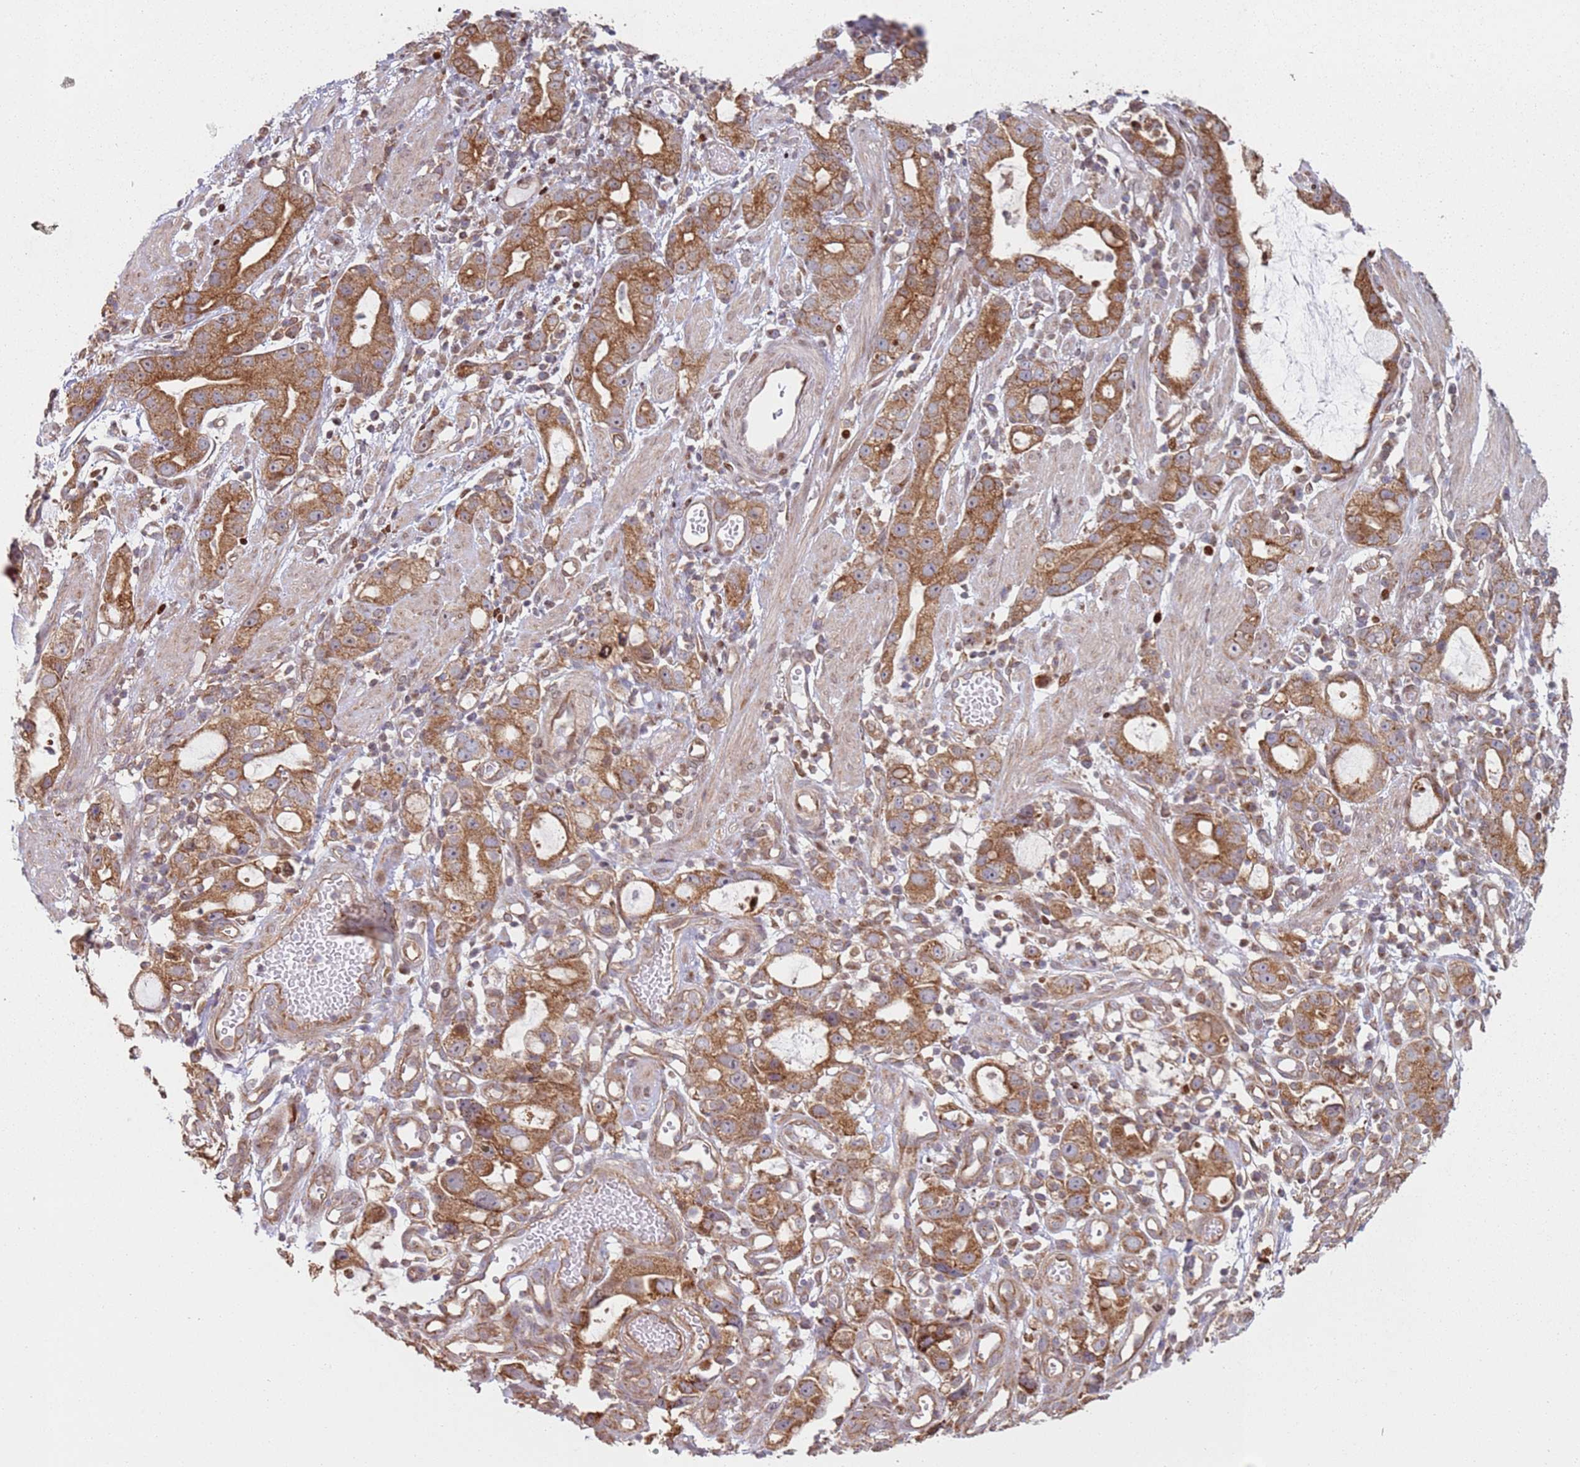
{"staining": {"intensity": "strong", "quantity": ">75%", "location": "cytoplasmic/membranous"}, "tissue": "stomach cancer", "cell_type": "Tumor cells", "image_type": "cancer", "snomed": [{"axis": "morphology", "description": "Adenocarcinoma, NOS"}, {"axis": "topography", "description": "Stomach"}], "caption": "Approximately >75% of tumor cells in human adenocarcinoma (stomach) show strong cytoplasmic/membranous protein staining as visualized by brown immunohistochemical staining.", "gene": "HNRNPLL", "patient": {"sex": "male", "age": 55}}